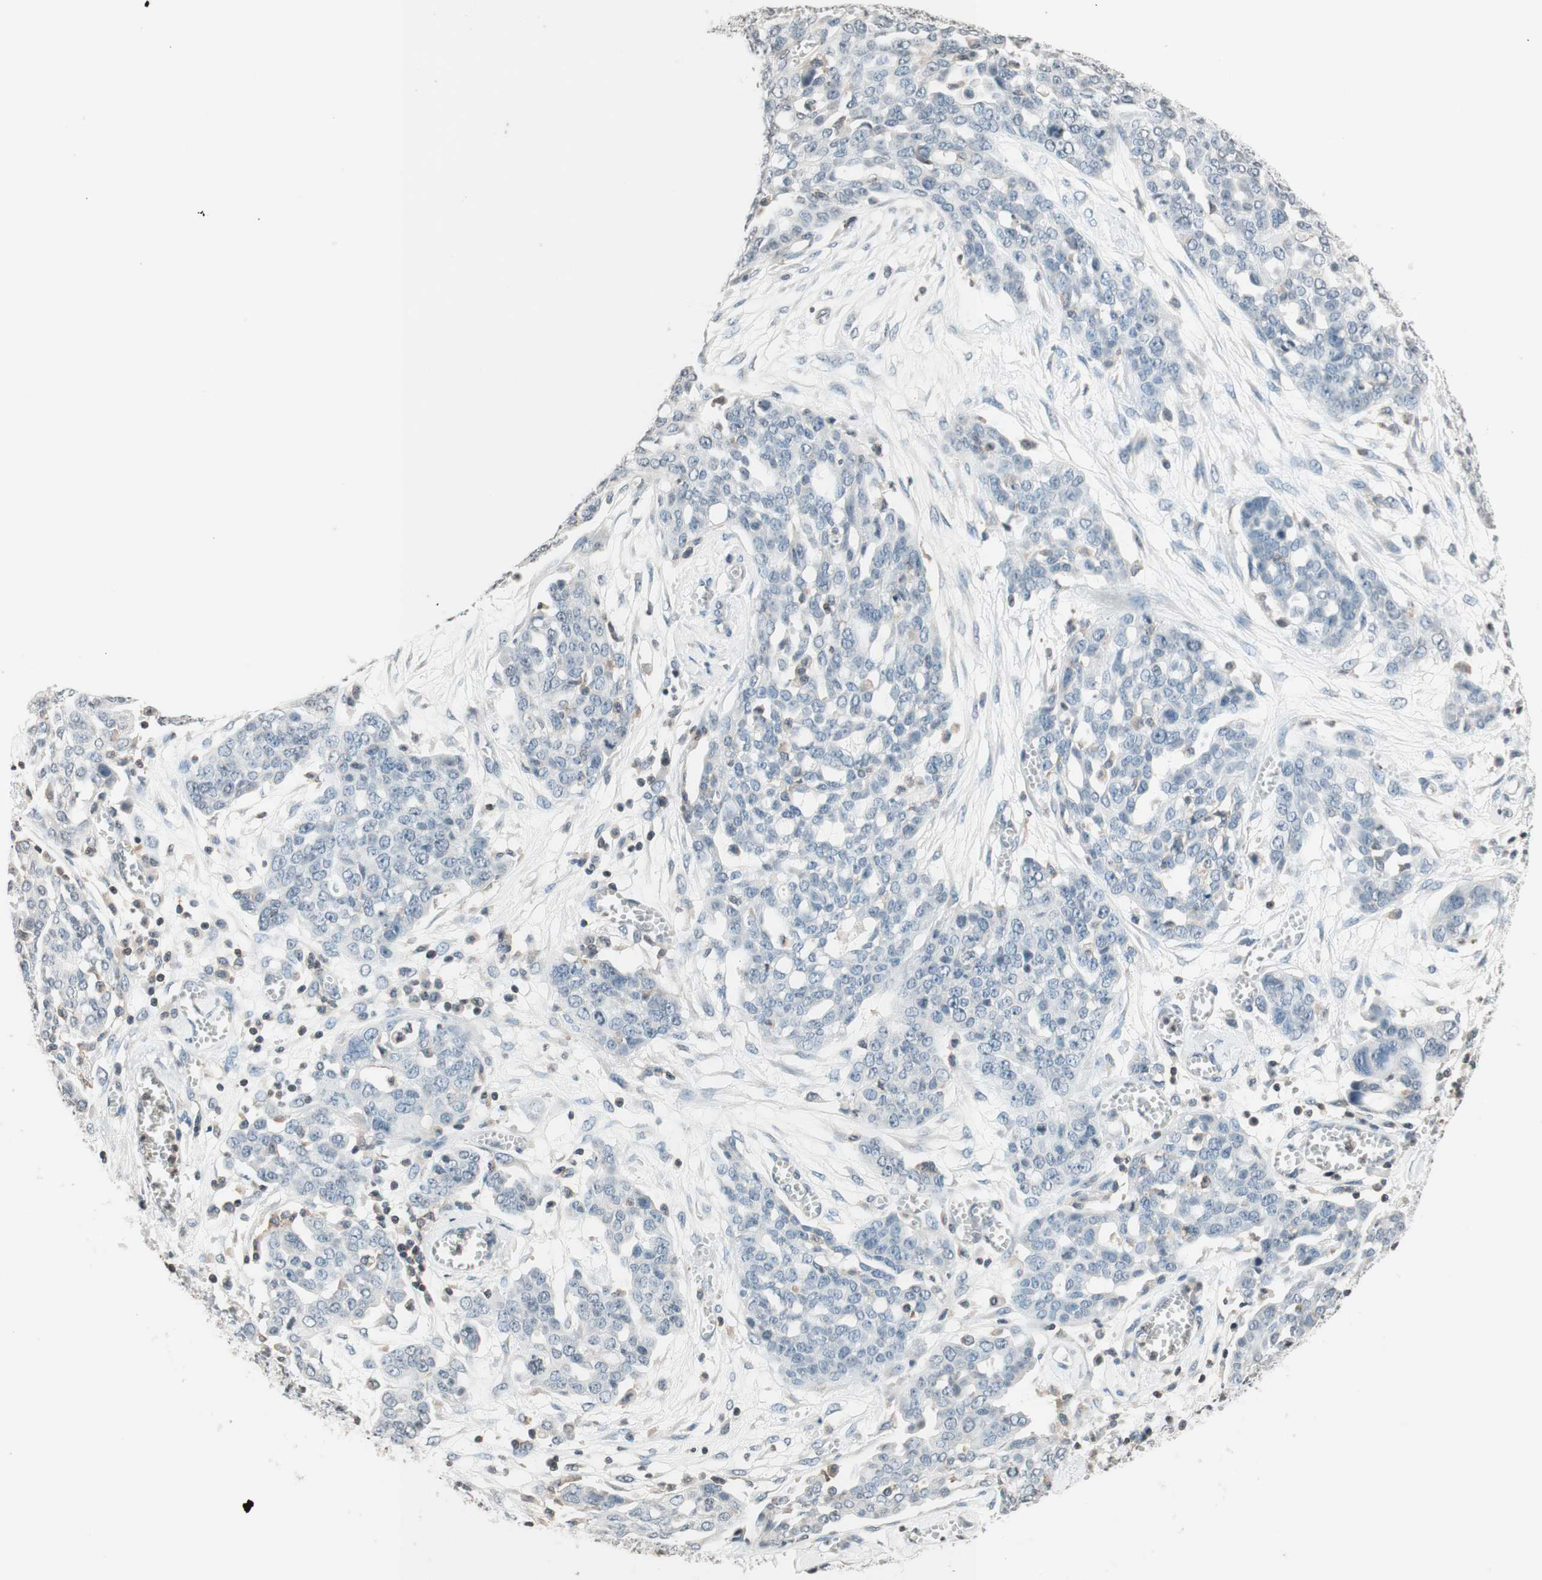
{"staining": {"intensity": "negative", "quantity": "none", "location": "none"}, "tissue": "ovarian cancer", "cell_type": "Tumor cells", "image_type": "cancer", "snomed": [{"axis": "morphology", "description": "Cystadenocarcinoma, serous, NOS"}, {"axis": "topography", "description": "Soft tissue"}, {"axis": "topography", "description": "Ovary"}], "caption": "Immunohistochemical staining of ovarian serous cystadenocarcinoma demonstrates no significant expression in tumor cells.", "gene": "WIPF1", "patient": {"sex": "female", "age": 57}}